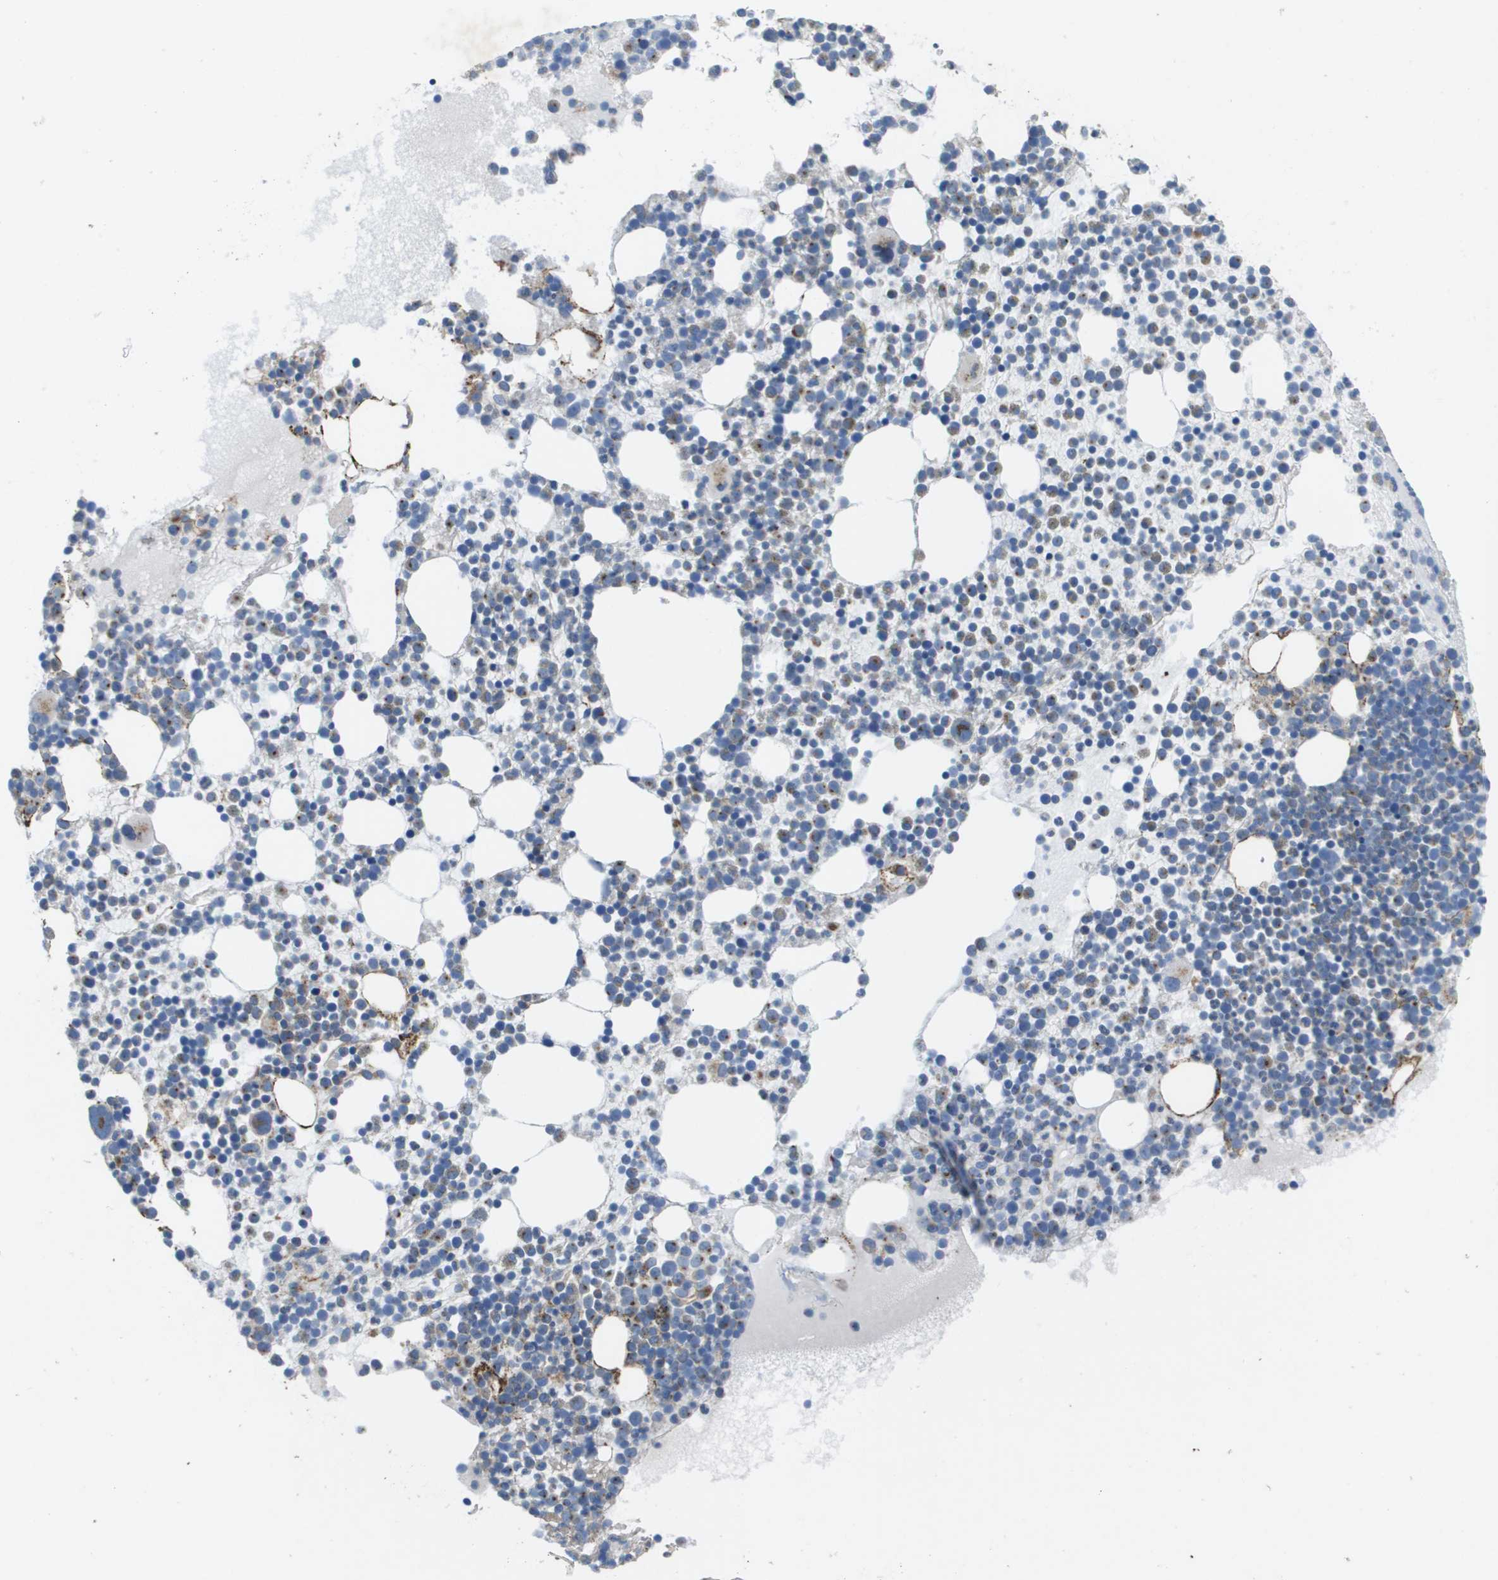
{"staining": {"intensity": "weak", "quantity": "25%-75%", "location": "cytoplasmic/membranous"}, "tissue": "bone marrow", "cell_type": "Hematopoietic cells", "image_type": "normal", "snomed": [{"axis": "morphology", "description": "Normal tissue, NOS"}, {"axis": "morphology", "description": "Inflammation, NOS"}, {"axis": "topography", "description": "Bone marrow"}], "caption": "About 25%-75% of hematopoietic cells in unremarkable human bone marrow demonstrate weak cytoplasmic/membranous protein expression as visualized by brown immunohistochemical staining.", "gene": "CLCN2", "patient": {"sex": "male", "age": 58}}